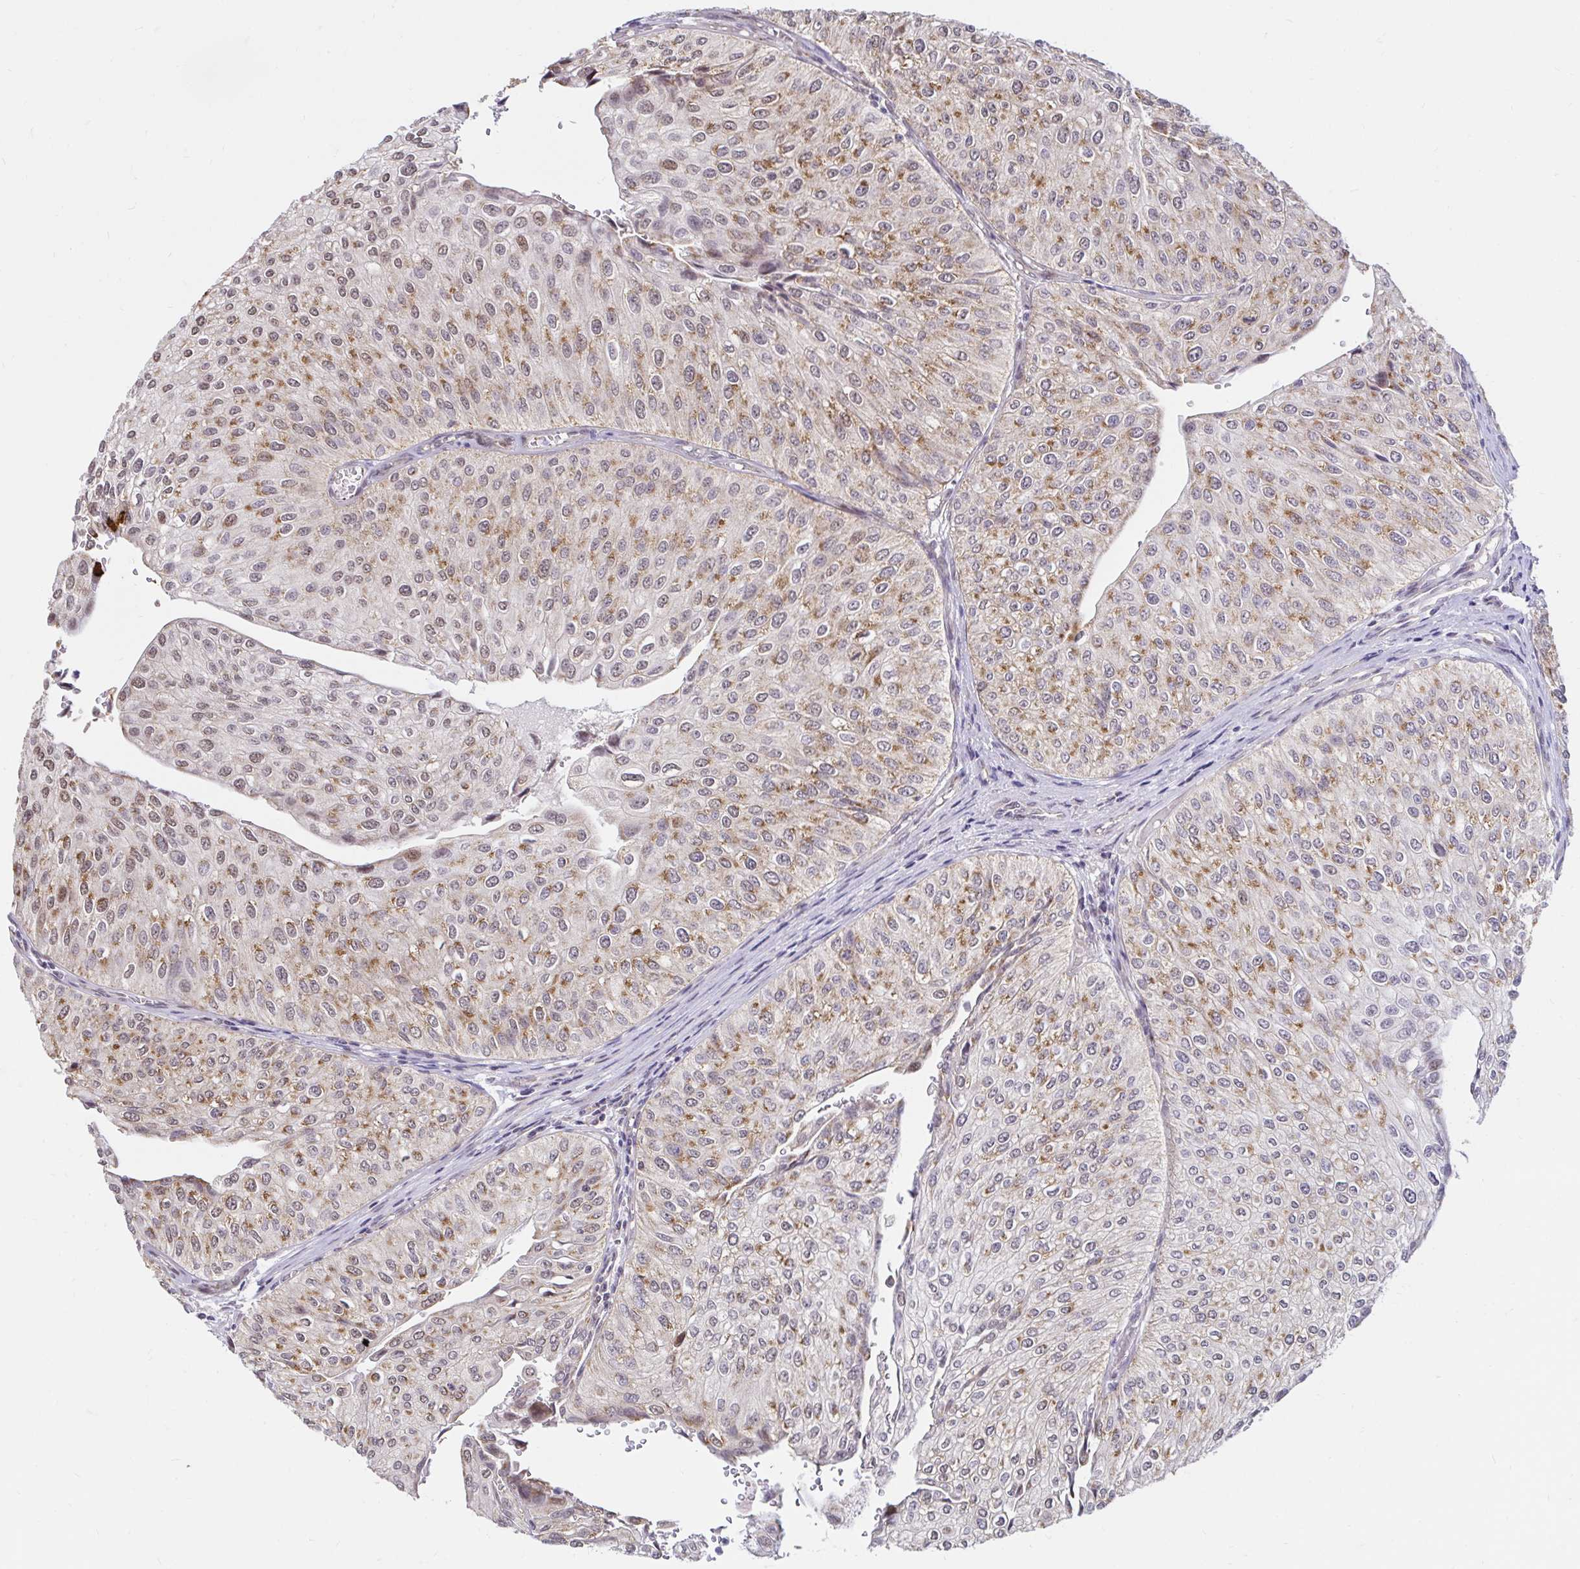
{"staining": {"intensity": "moderate", "quantity": "25%-75%", "location": "cytoplasmic/membranous"}, "tissue": "urothelial cancer", "cell_type": "Tumor cells", "image_type": "cancer", "snomed": [{"axis": "morphology", "description": "Urothelial carcinoma, NOS"}, {"axis": "topography", "description": "Urinary bladder"}], "caption": "Moderate cytoplasmic/membranous expression is appreciated in approximately 25%-75% of tumor cells in transitional cell carcinoma.", "gene": "TIMM50", "patient": {"sex": "male", "age": 67}}